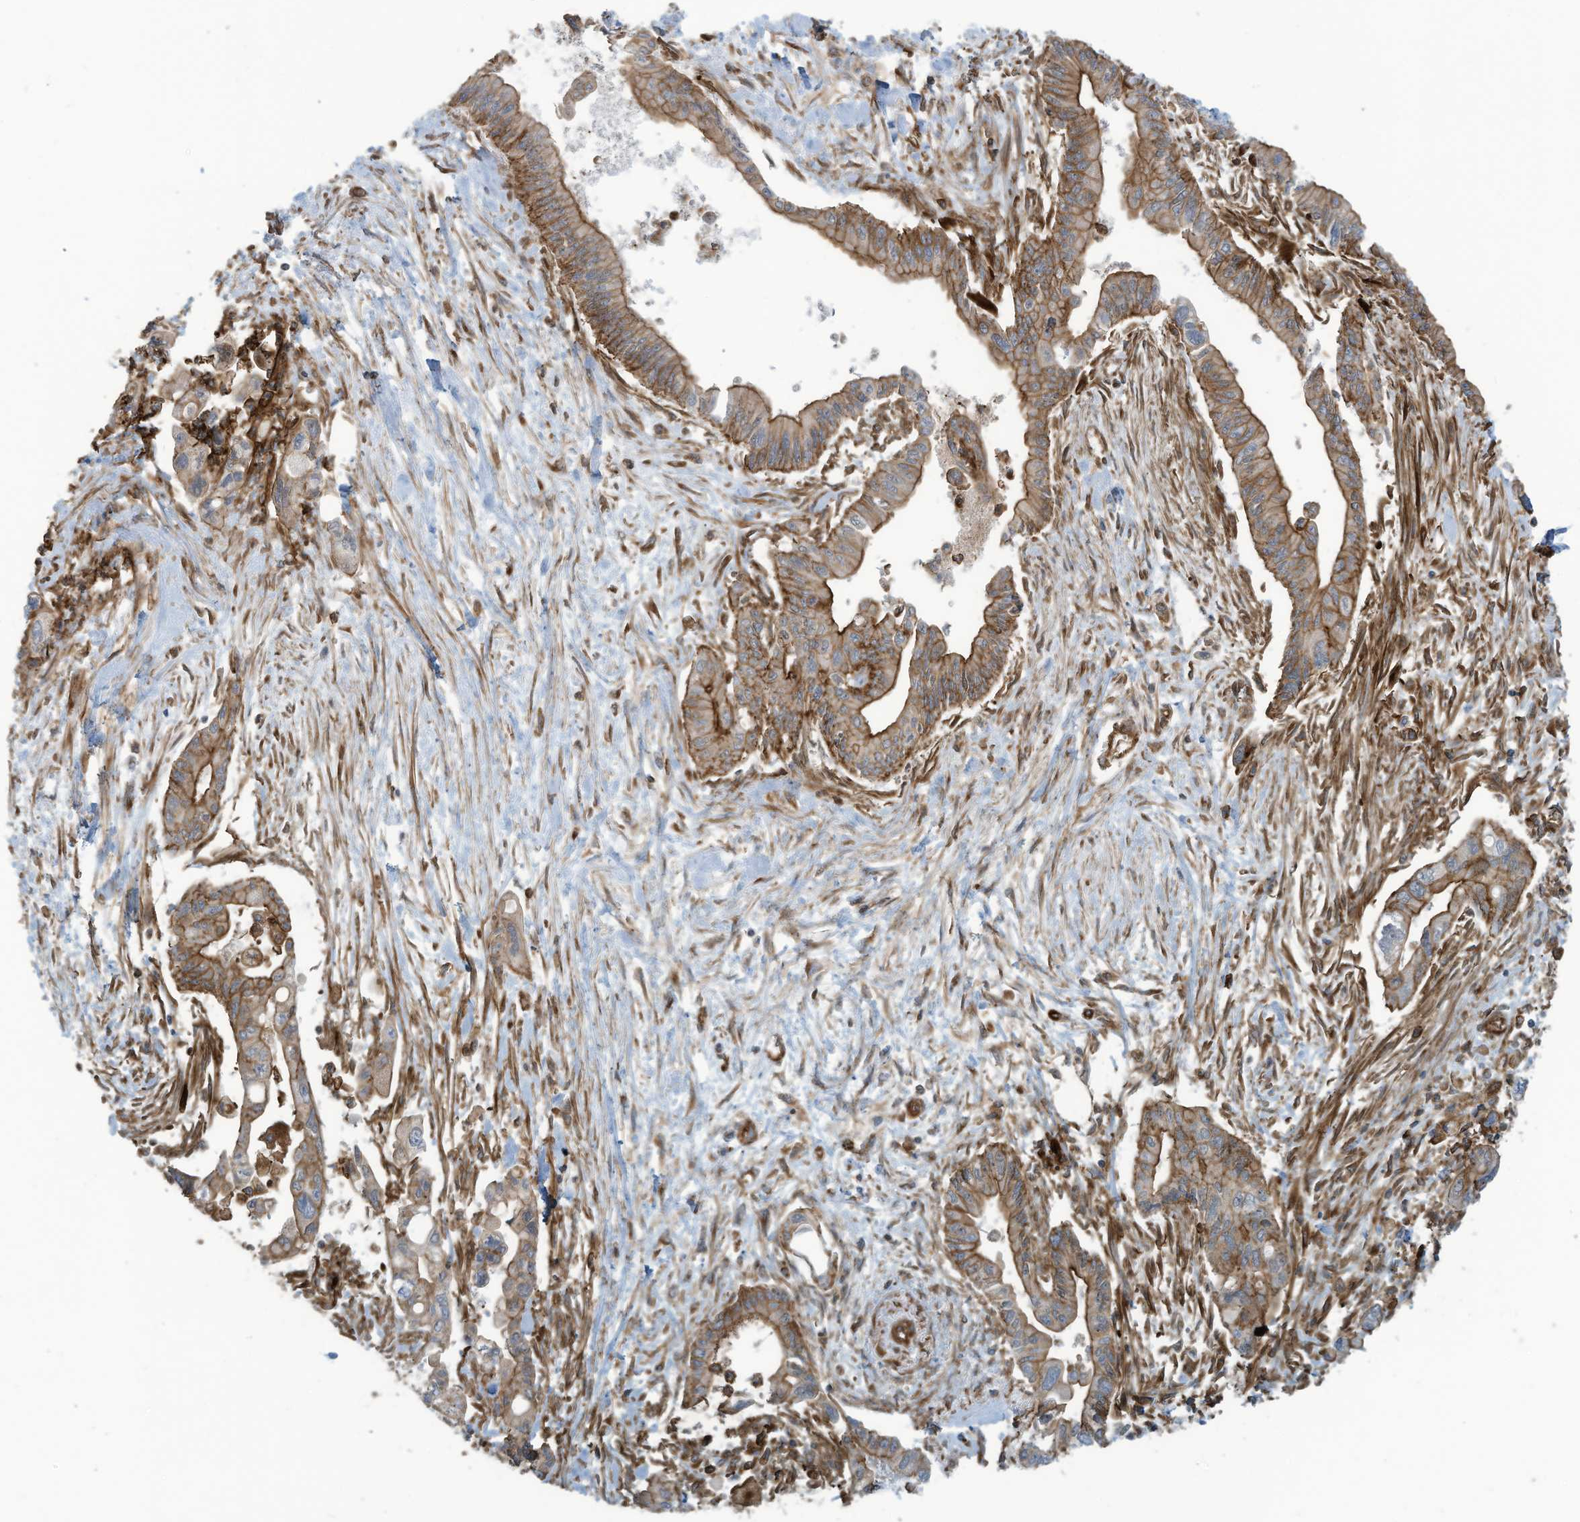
{"staining": {"intensity": "moderate", "quantity": ">75%", "location": "cytoplasmic/membranous"}, "tissue": "pancreatic cancer", "cell_type": "Tumor cells", "image_type": "cancer", "snomed": [{"axis": "morphology", "description": "Adenocarcinoma, NOS"}, {"axis": "topography", "description": "Pancreas"}], "caption": "IHC micrograph of neoplastic tissue: human adenocarcinoma (pancreatic) stained using immunohistochemistry exhibits medium levels of moderate protein expression localized specifically in the cytoplasmic/membranous of tumor cells, appearing as a cytoplasmic/membranous brown color.", "gene": "SLC9A2", "patient": {"sex": "male", "age": 70}}